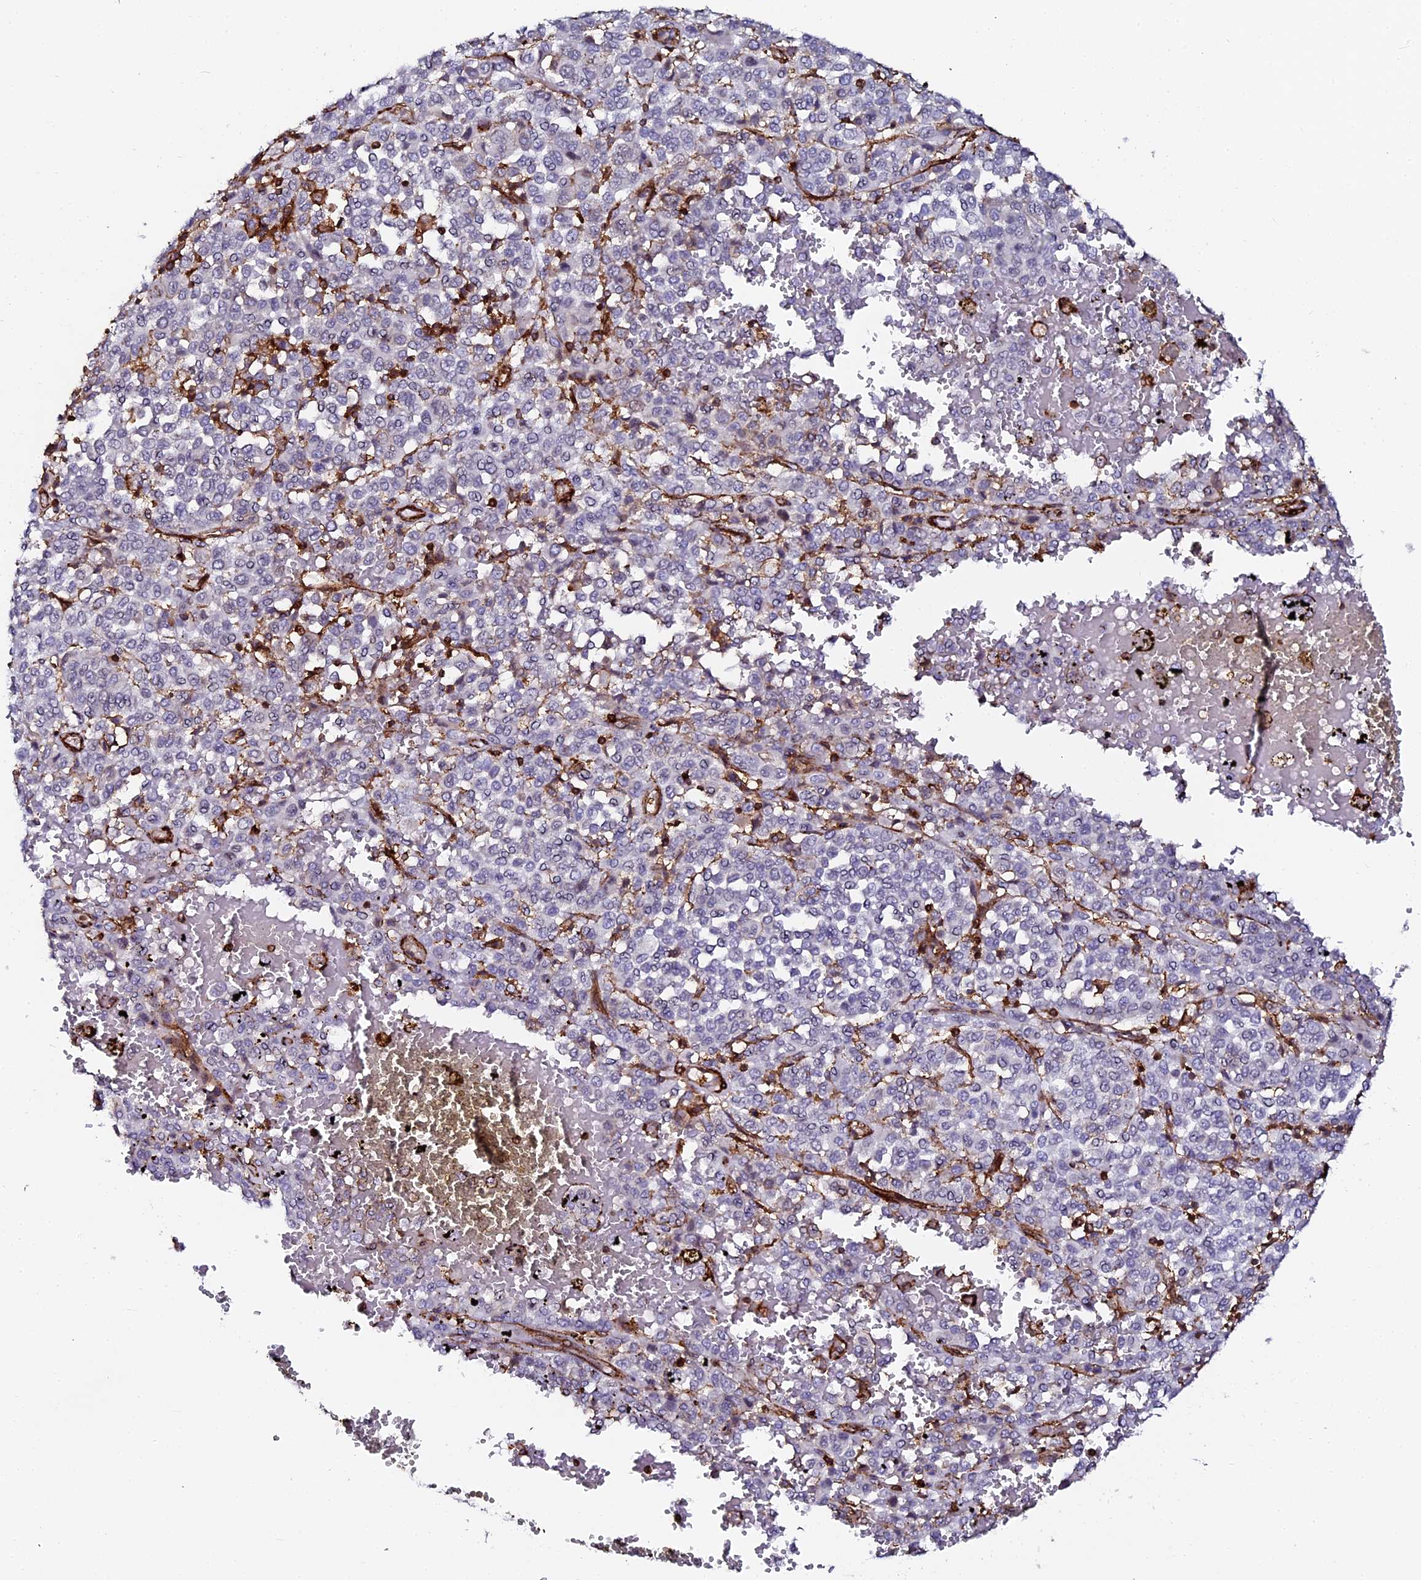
{"staining": {"intensity": "negative", "quantity": "none", "location": "none"}, "tissue": "melanoma", "cell_type": "Tumor cells", "image_type": "cancer", "snomed": [{"axis": "morphology", "description": "Malignant melanoma, Metastatic site"}, {"axis": "topography", "description": "Pancreas"}], "caption": "Immunohistochemistry of human melanoma displays no expression in tumor cells.", "gene": "AAAS", "patient": {"sex": "female", "age": 30}}